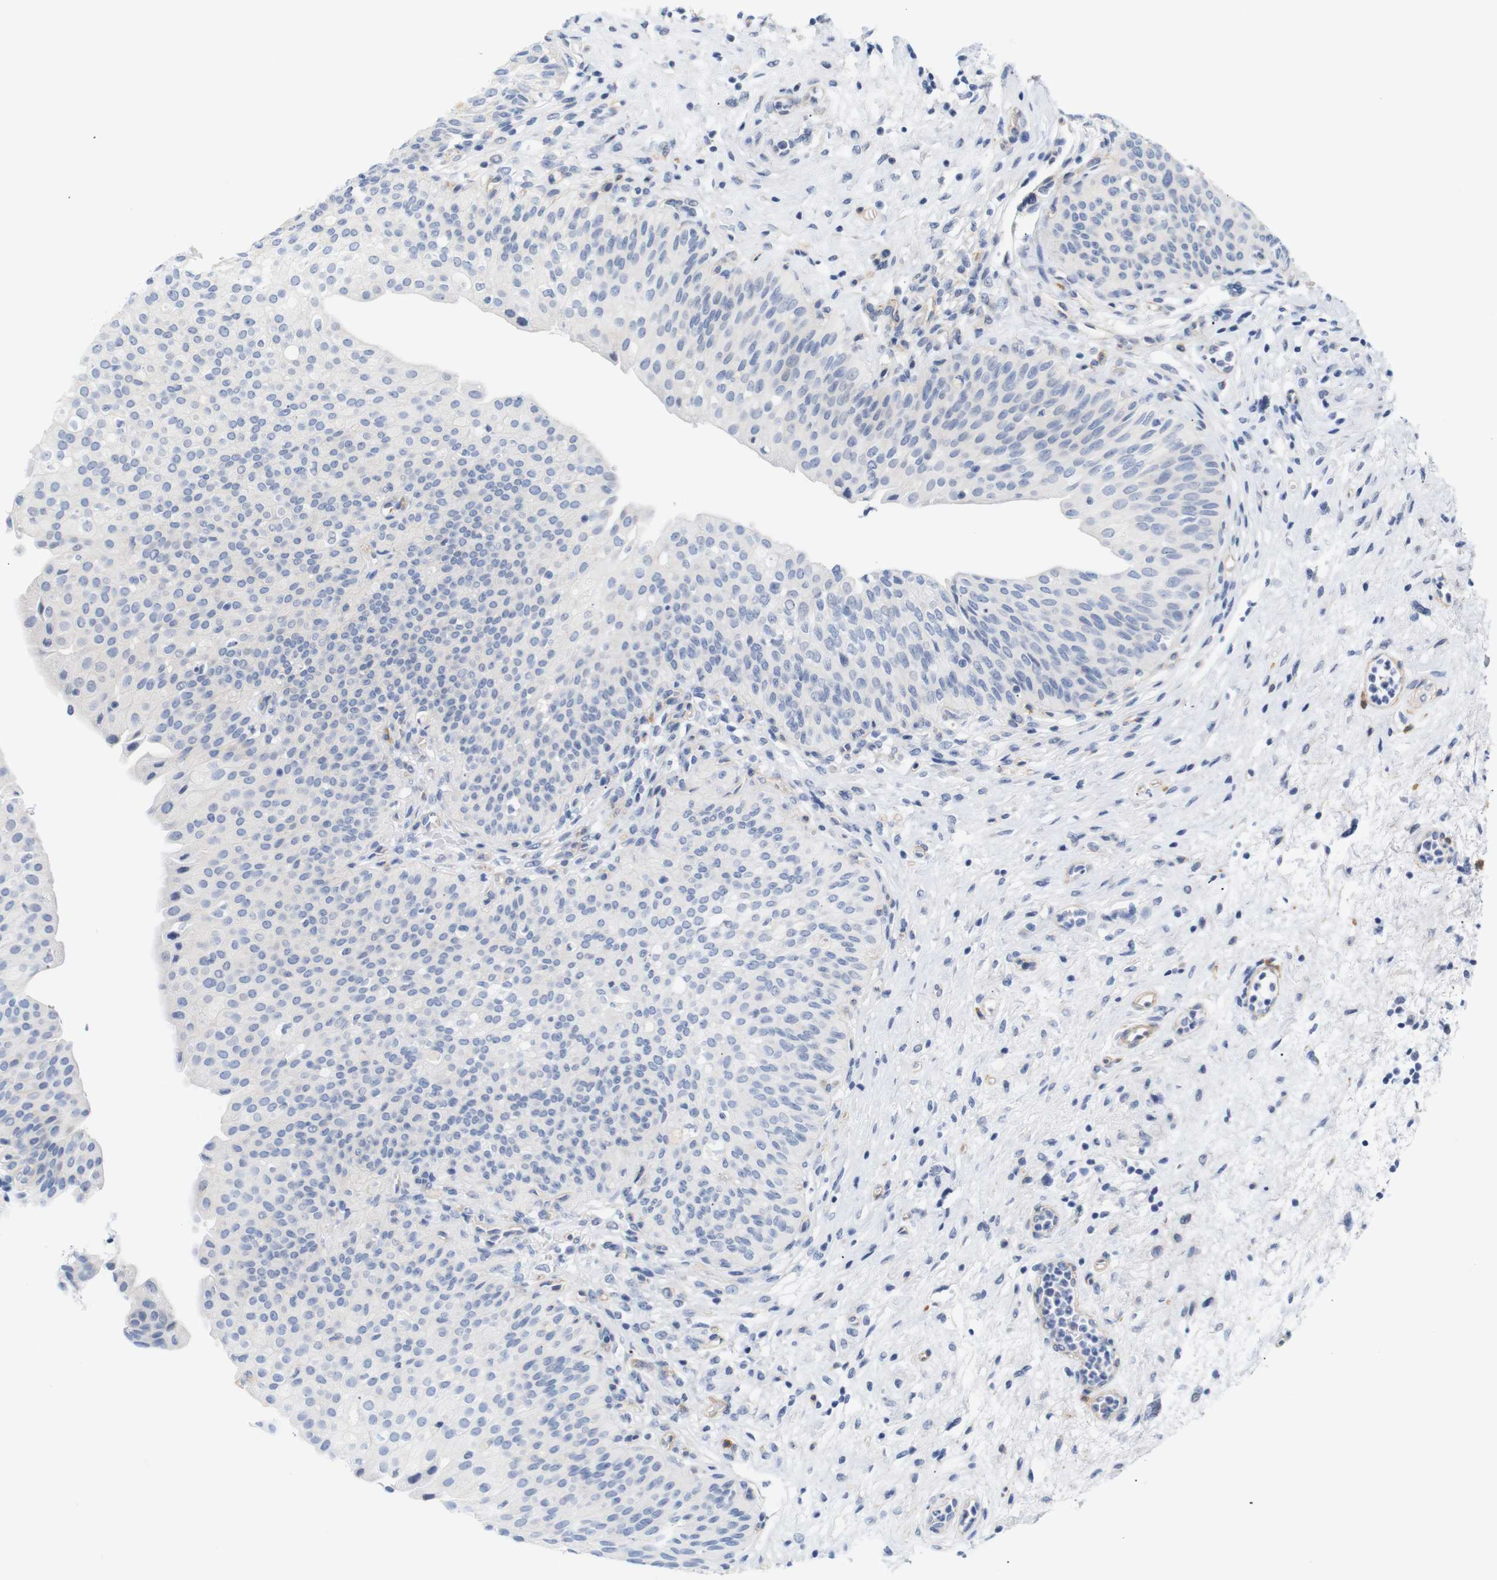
{"staining": {"intensity": "negative", "quantity": "none", "location": "none"}, "tissue": "urinary bladder", "cell_type": "Urothelial cells", "image_type": "normal", "snomed": [{"axis": "morphology", "description": "Normal tissue, NOS"}, {"axis": "topography", "description": "Urinary bladder"}], "caption": "Micrograph shows no protein staining in urothelial cells of benign urinary bladder. (DAB immunohistochemistry (IHC) visualized using brightfield microscopy, high magnification).", "gene": "STMN3", "patient": {"sex": "male", "age": 46}}